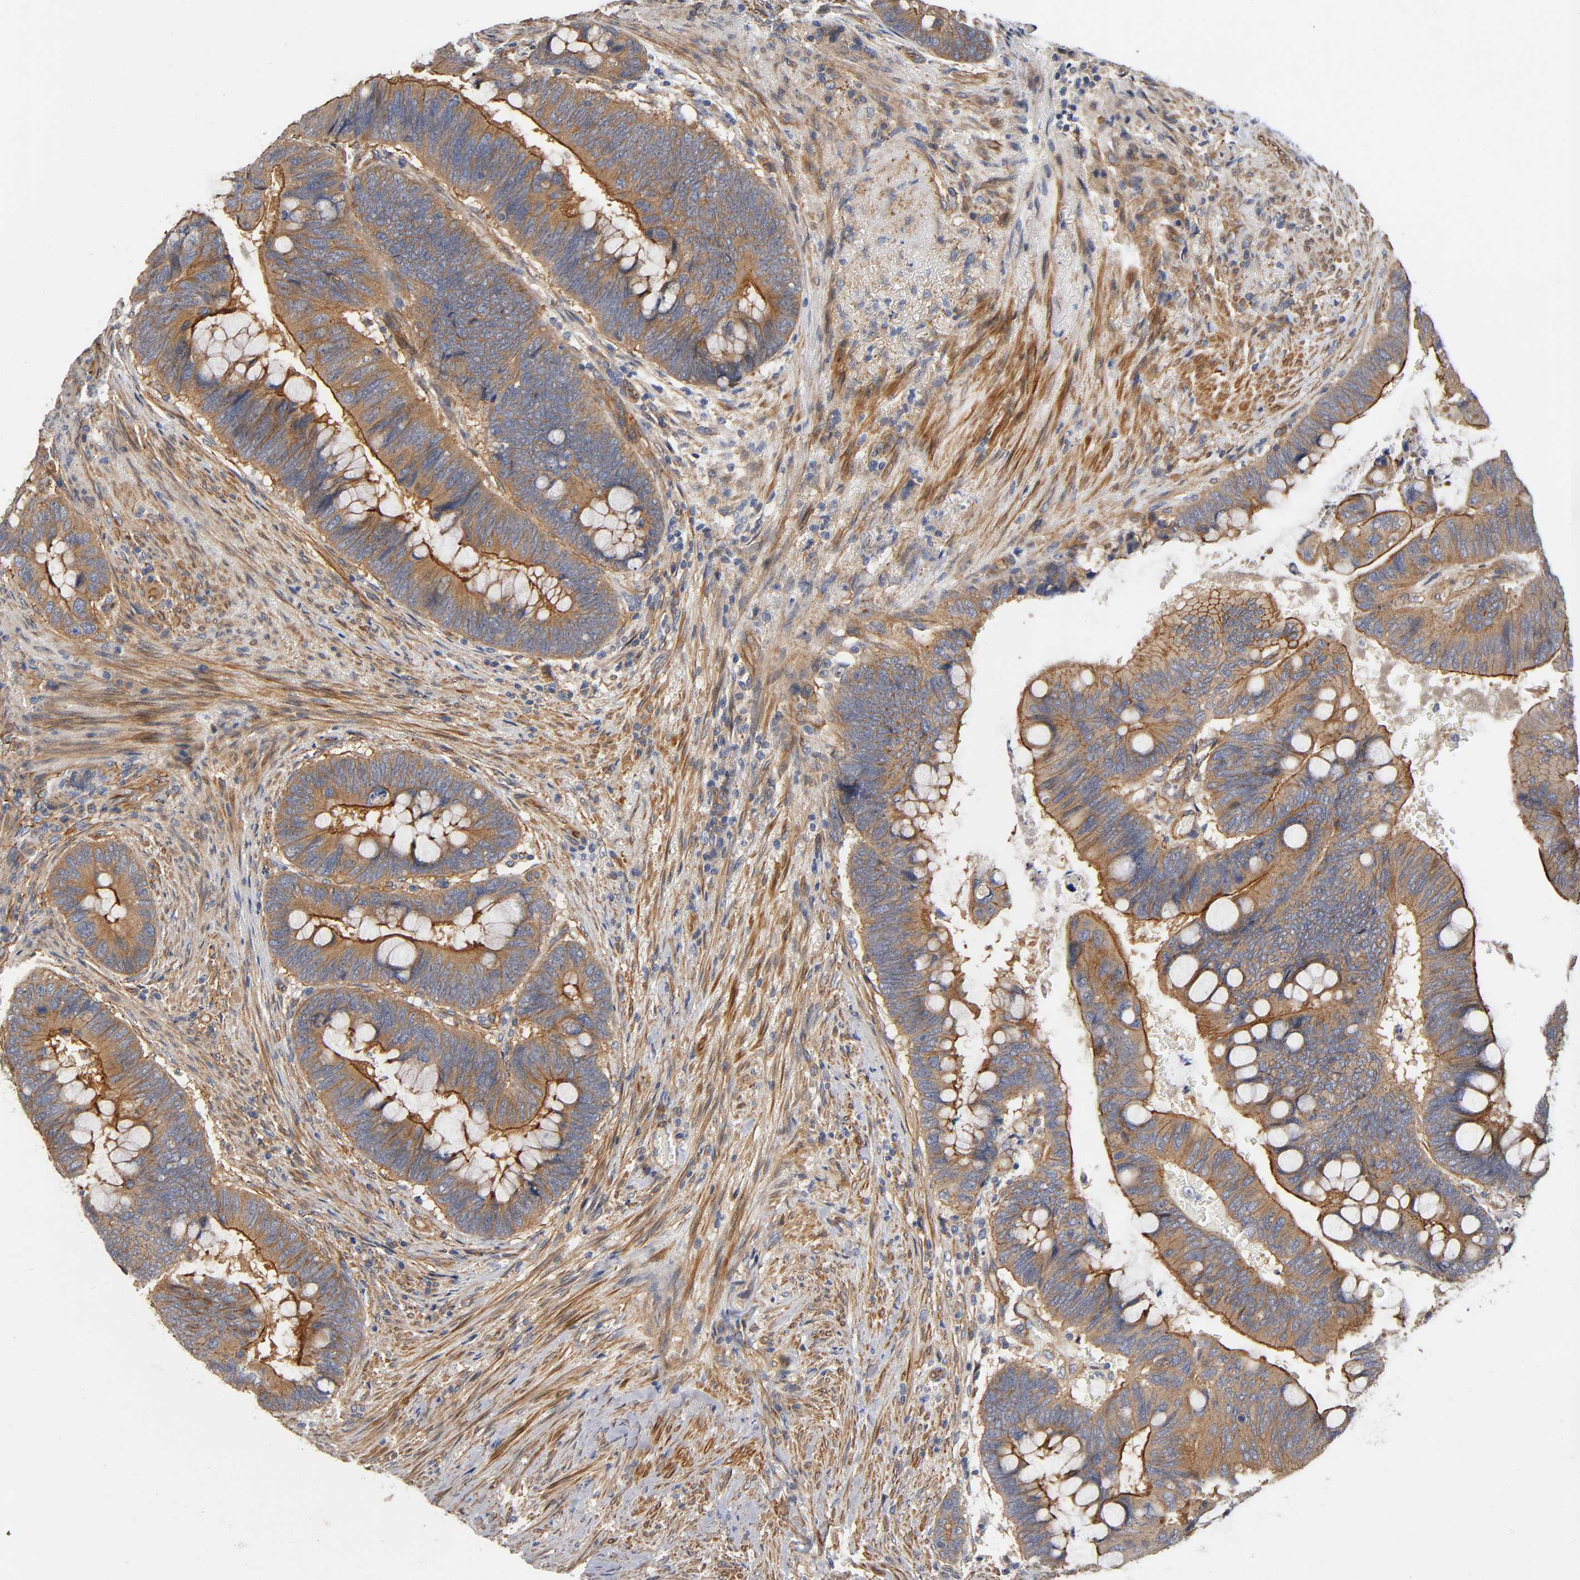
{"staining": {"intensity": "moderate", "quantity": ">75%", "location": "cytoplasmic/membranous"}, "tissue": "colorectal cancer", "cell_type": "Tumor cells", "image_type": "cancer", "snomed": [{"axis": "morphology", "description": "Normal tissue, NOS"}, {"axis": "morphology", "description": "Adenocarcinoma, NOS"}, {"axis": "topography", "description": "Rectum"}], "caption": "Immunohistochemical staining of adenocarcinoma (colorectal) exhibits medium levels of moderate cytoplasmic/membranous expression in about >75% of tumor cells. (DAB (3,3'-diaminobenzidine) IHC, brown staining for protein, blue staining for nuclei).", "gene": "MARS1", "patient": {"sex": "male", "age": 92}}